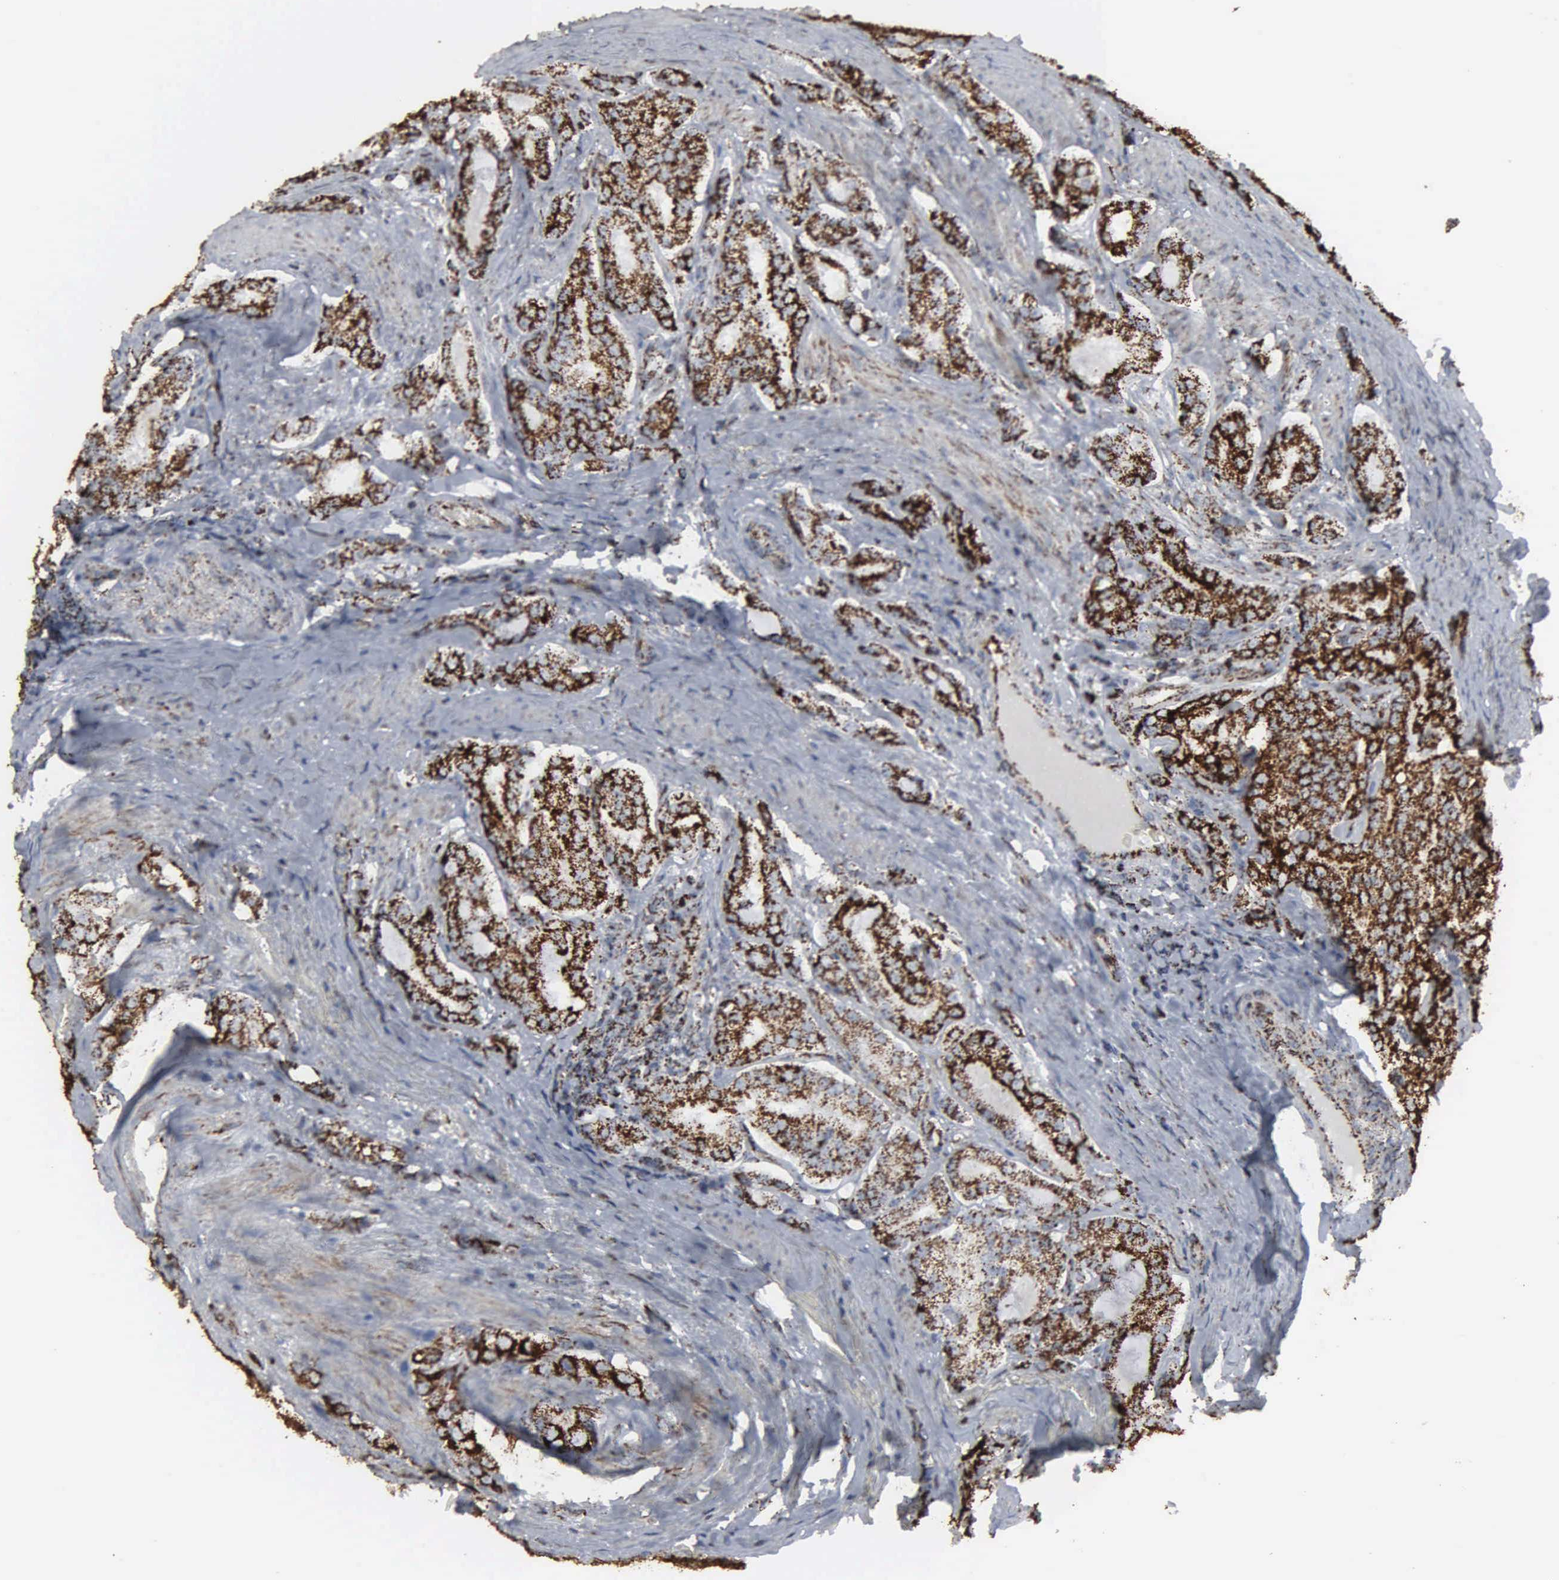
{"staining": {"intensity": "strong", "quantity": ">75%", "location": "cytoplasmic/membranous"}, "tissue": "prostate cancer", "cell_type": "Tumor cells", "image_type": "cancer", "snomed": [{"axis": "morphology", "description": "Adenocarcinoma, Medium grade"}, {"axis": "topography", "description": "Prostate"}], "caption": "This histopathology image reveals prostate cancer stained with IHC to label a protein in brown. The cytoplasmic/membranous of tumor cells show strong positivity for the protein. Nuclei are counter-stained blue.", "gene": "HSPA9", "patient": {"sex": "male", "age": 72}}